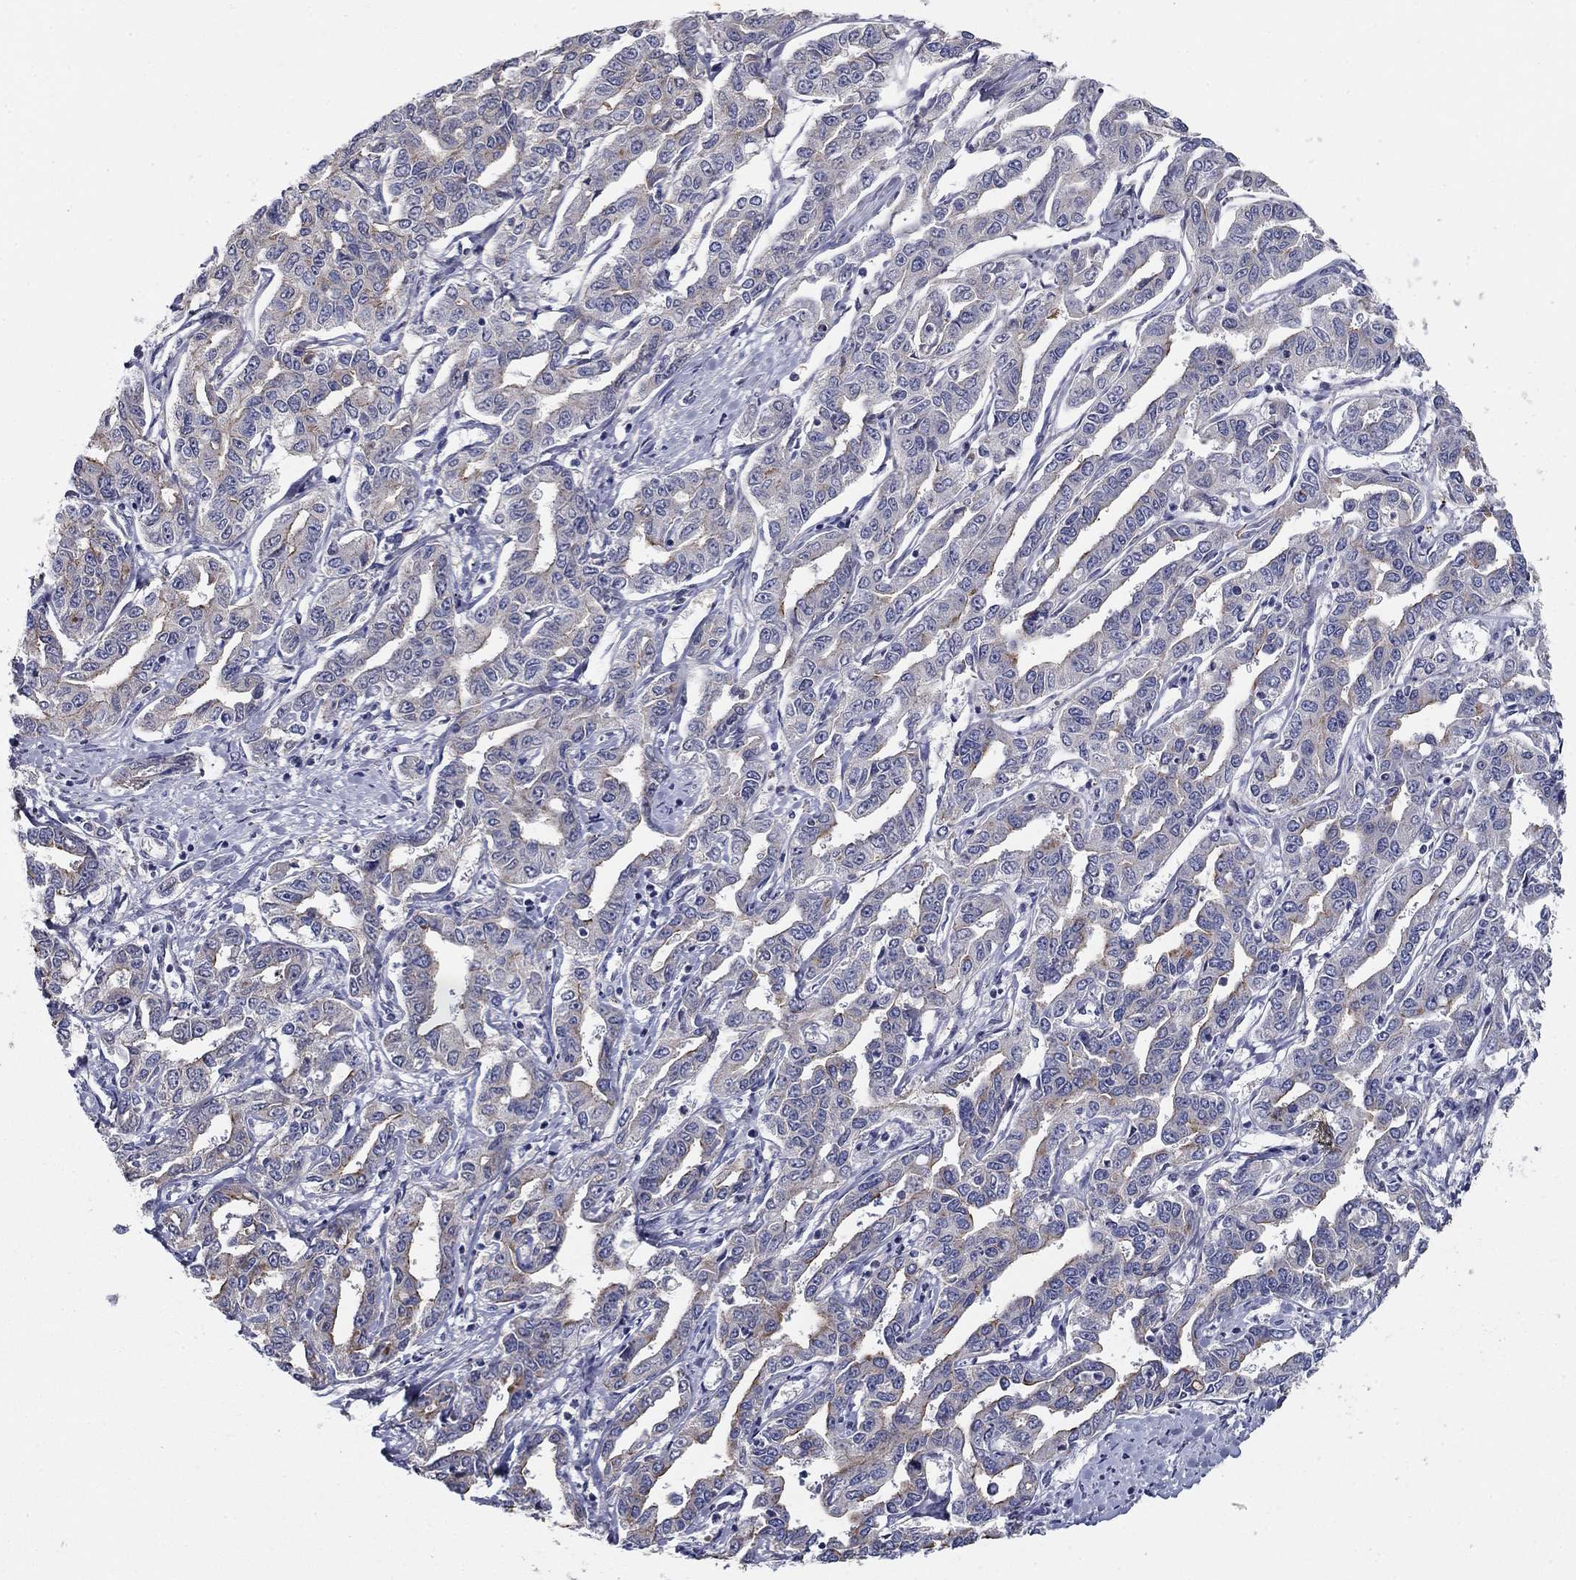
{"staining": {"intensity": "weak", "quantity": "<25%", "location": "cytoplasmic/membranous"}, "tissue": "liver cancer", "cell_type": "Tumor cells", "image_type": "cancer", "snomed": [{"axis": "morphology", "description": "Cholangiocarcinoma"}, {"axis": "topography", "description": "Liver"}], "caption": "The micrograph displays no significant positivity in tumor cells of liver cancer.", "gene": "CPLX4", "patient": {"sex": "male", "age": 59}}